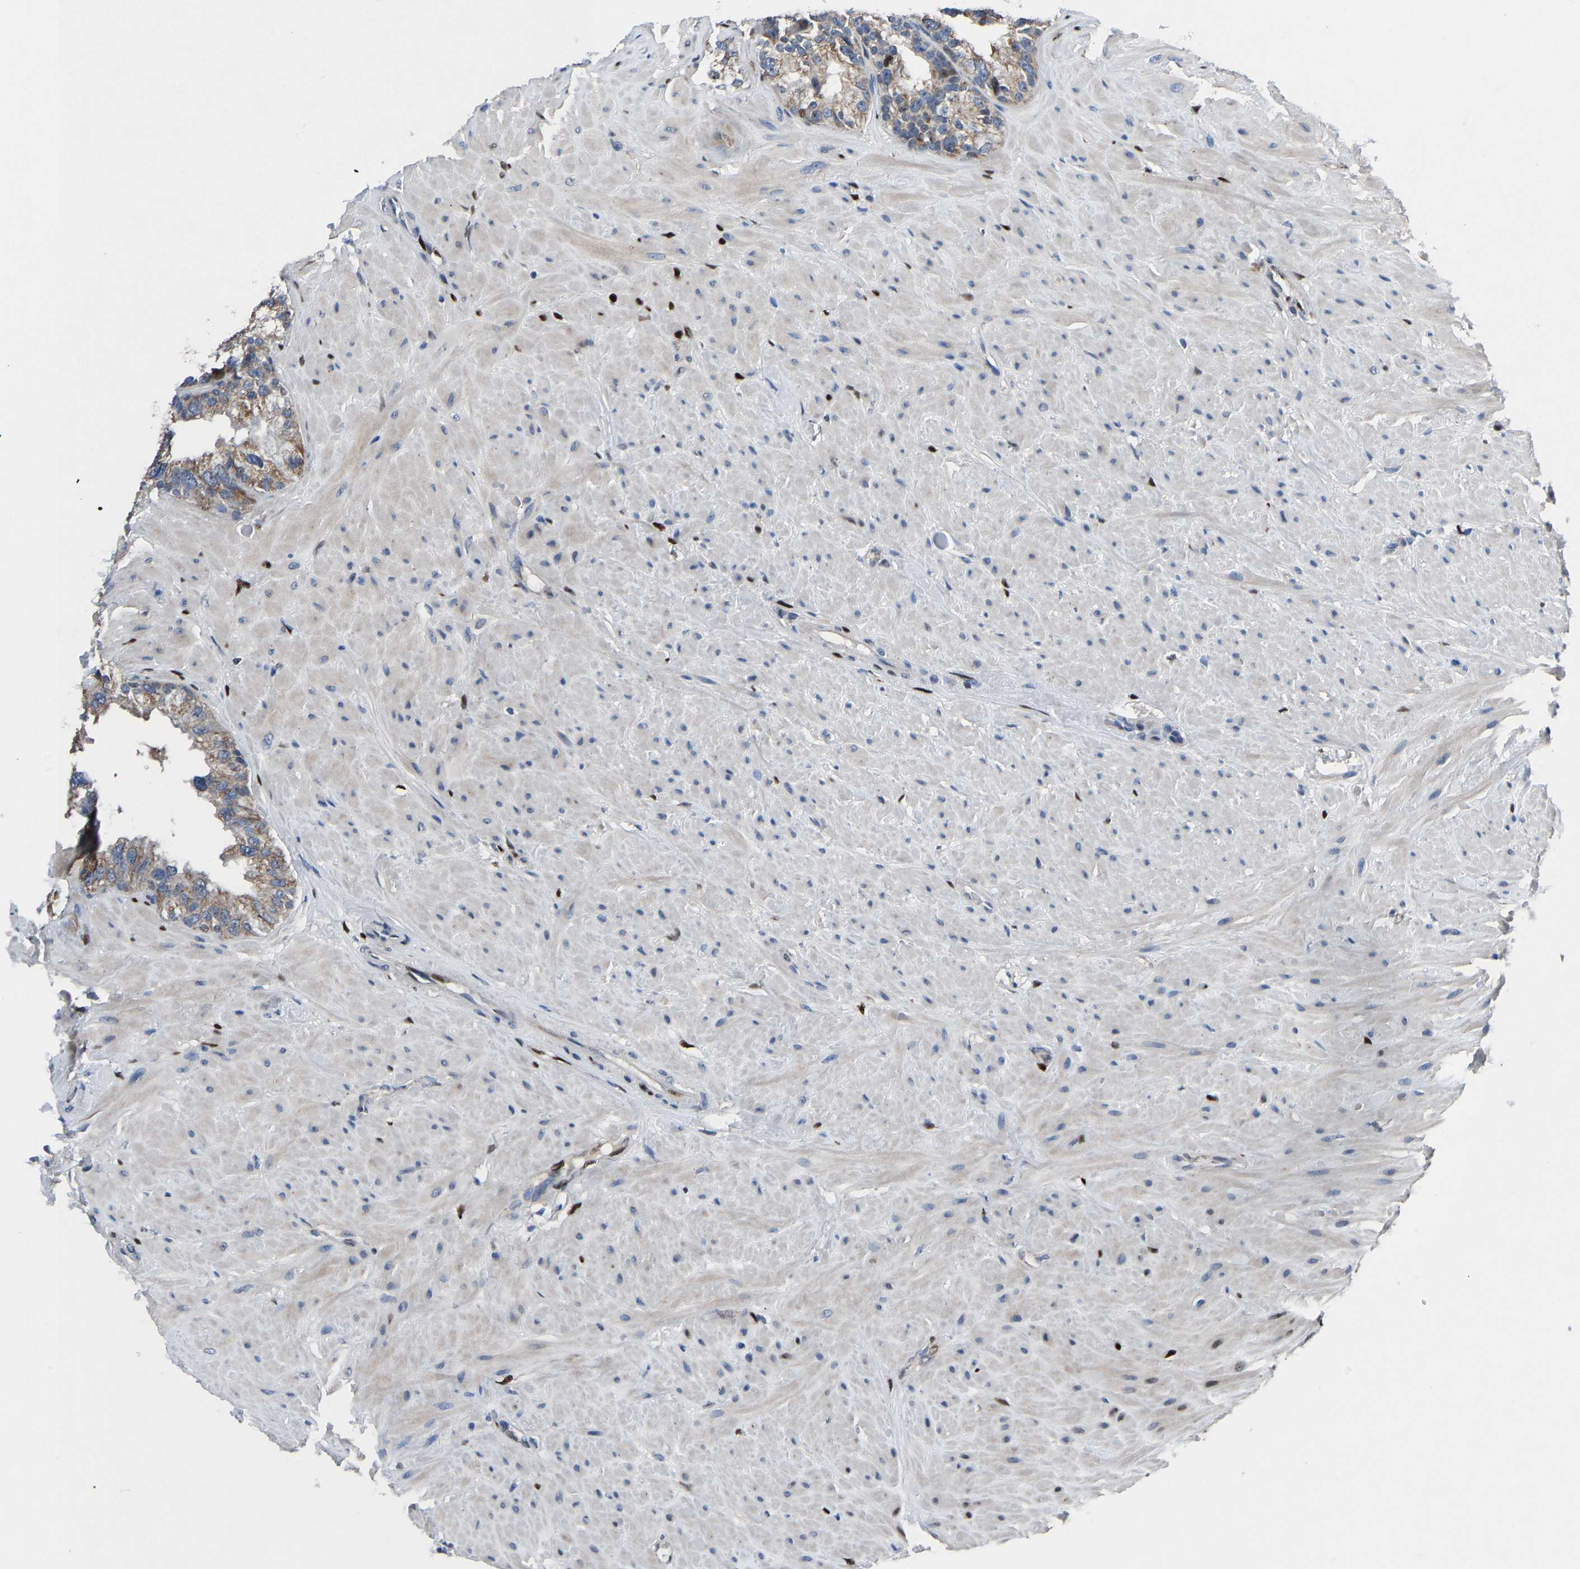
{"staining": {"intensity": "moderate", "quantity": ">75%", "location": "cytoplasmic/membranous"}, "tissue": "seminal vesicle", "cell_type": "Glandular cells", "image_type": "normal", "snomed": [{"axis": "morphology", "description": "Normal tissue, NOS"}, {"axis": "topography", "description": "Seminal veicle"}], "caption": "Protein staining exhibits moderate cytoplasmic/membranous positivity in about >75% of glandular cells in unremarkable seminal vesicle. The staining was performed using DAB, with brown indicating positive protein expression. Nuclei are stained blue with hematoxylin.", "gene": "EGR1", "patient": {"sex": "male", "age": 68}}